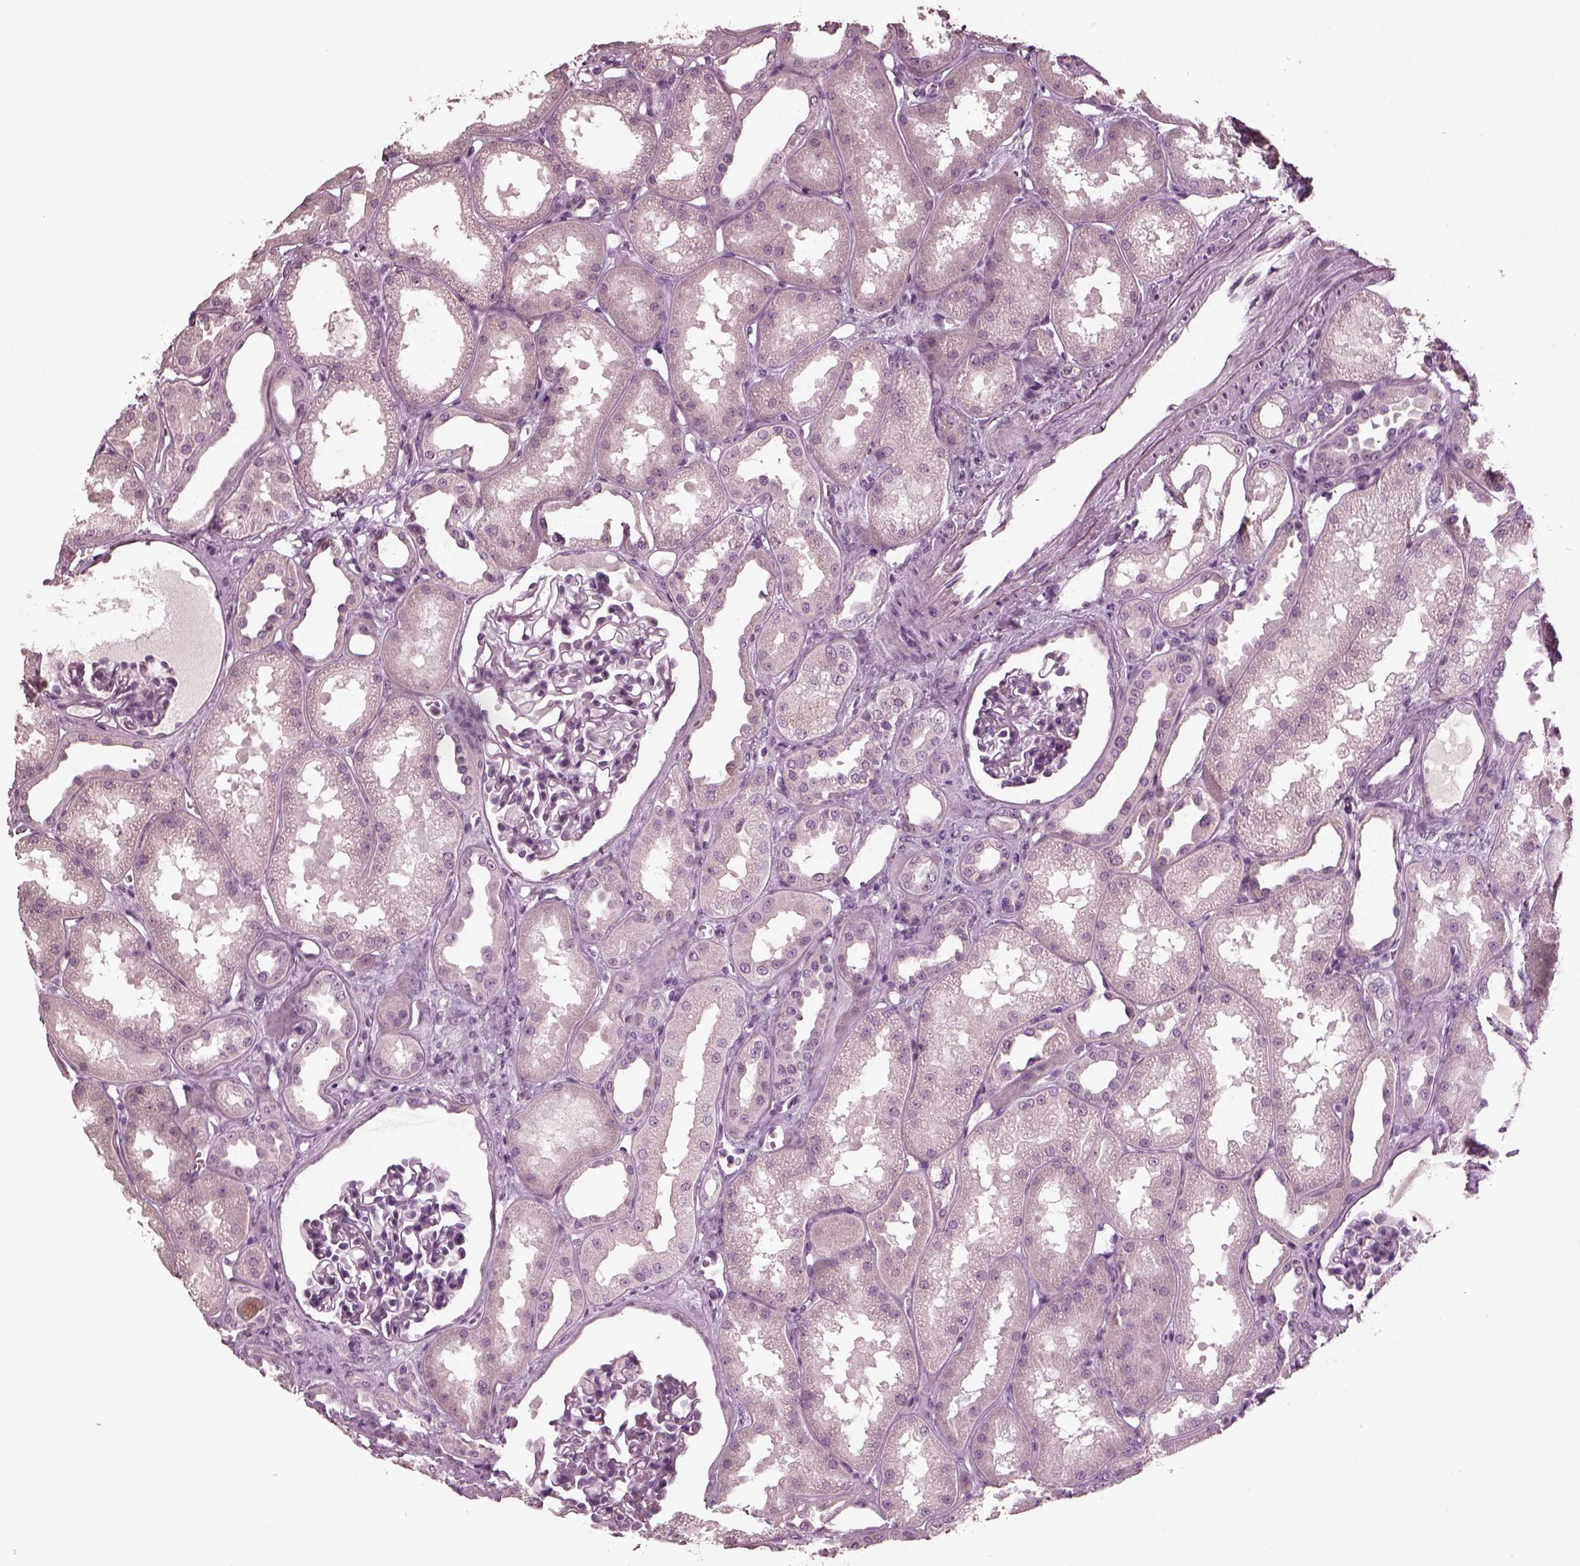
{"staining": {"intensity": "negative", "quantity": "none", "location": "none"}, "tissue": "kidney", "cell_type": "Cells in glomeruli", "image_type": "normal", "snomed": [{"axis": "morphology", "description": "Normal tissue, NOS"}, {"axis": "topography", "description": "Kidney"}], "caption": "The photomicrograph displays no significant positivity in cells in glomeruli of kidney.", "gene": "RCVRN", "patient": {"sex": "male", "age": 61}}